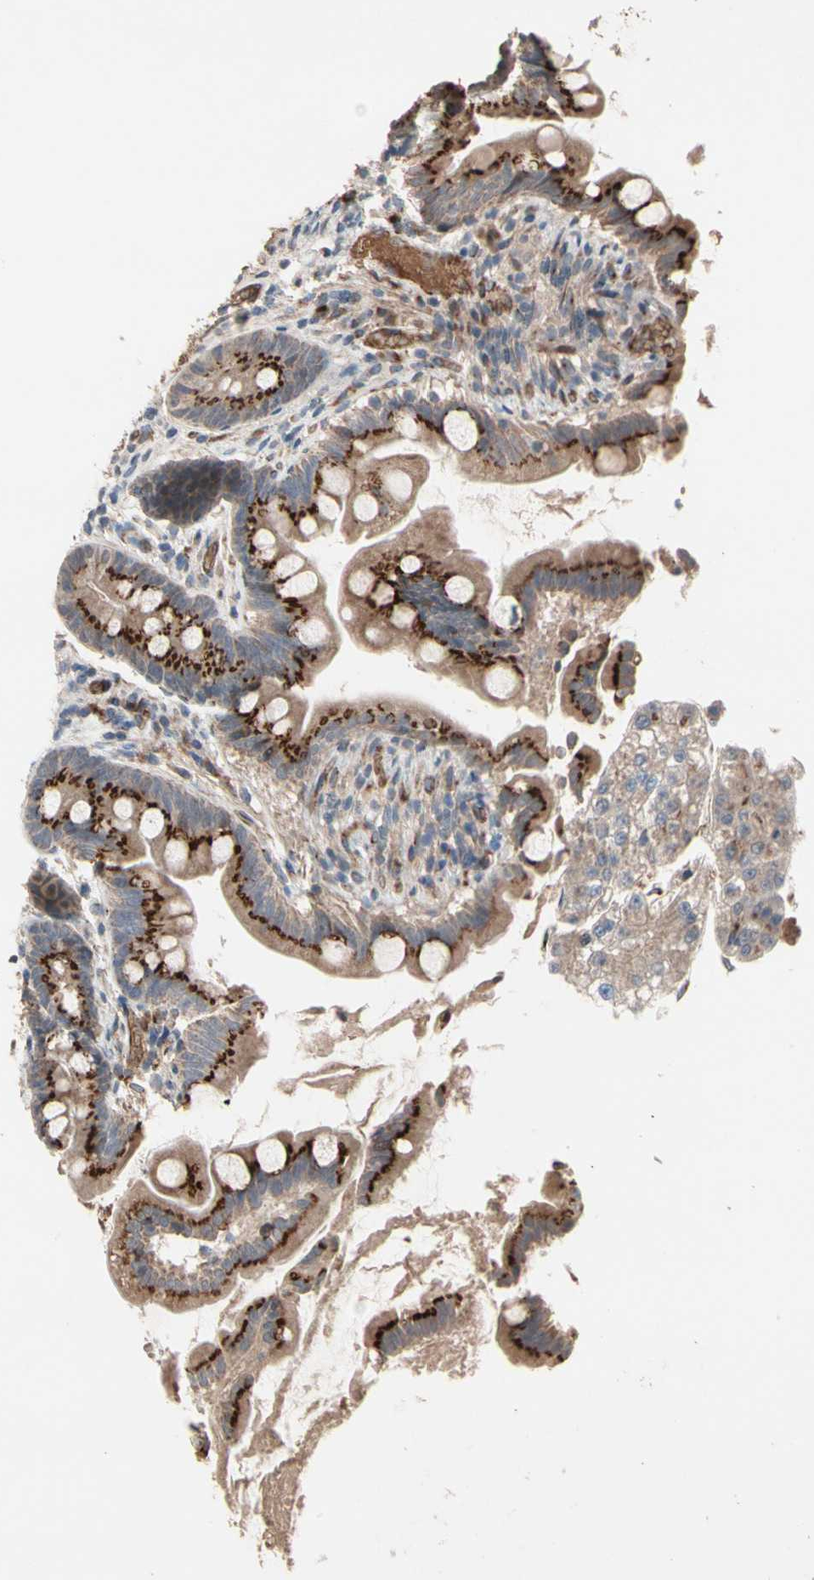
{"staining": {"intensity": "strong", "quantity": ">75%", "location": "cytoplasmic/membranous"}, "tissue": "small intestine", "cell_type": "Glandular cells", "image_type": "normal", "snomed": [{"axis": "morphology", "description": "Normal tissue, NOS"}, {"axis": "topography", "description": "Small intestine"}], "caption": "The image reveals immunohistochemical staining of benign small intestine. There is strong cytoplasmic/membranous expression is seen in approximately >75% of glandular cells. (Stains: DAB (3,3'-diaminobenzidine) in brown, nuclei in blue, Microscopy: brightfield microscopy at high magnification).", "gene": "GCK", "patient": {"sex": "female", "age": 56}}